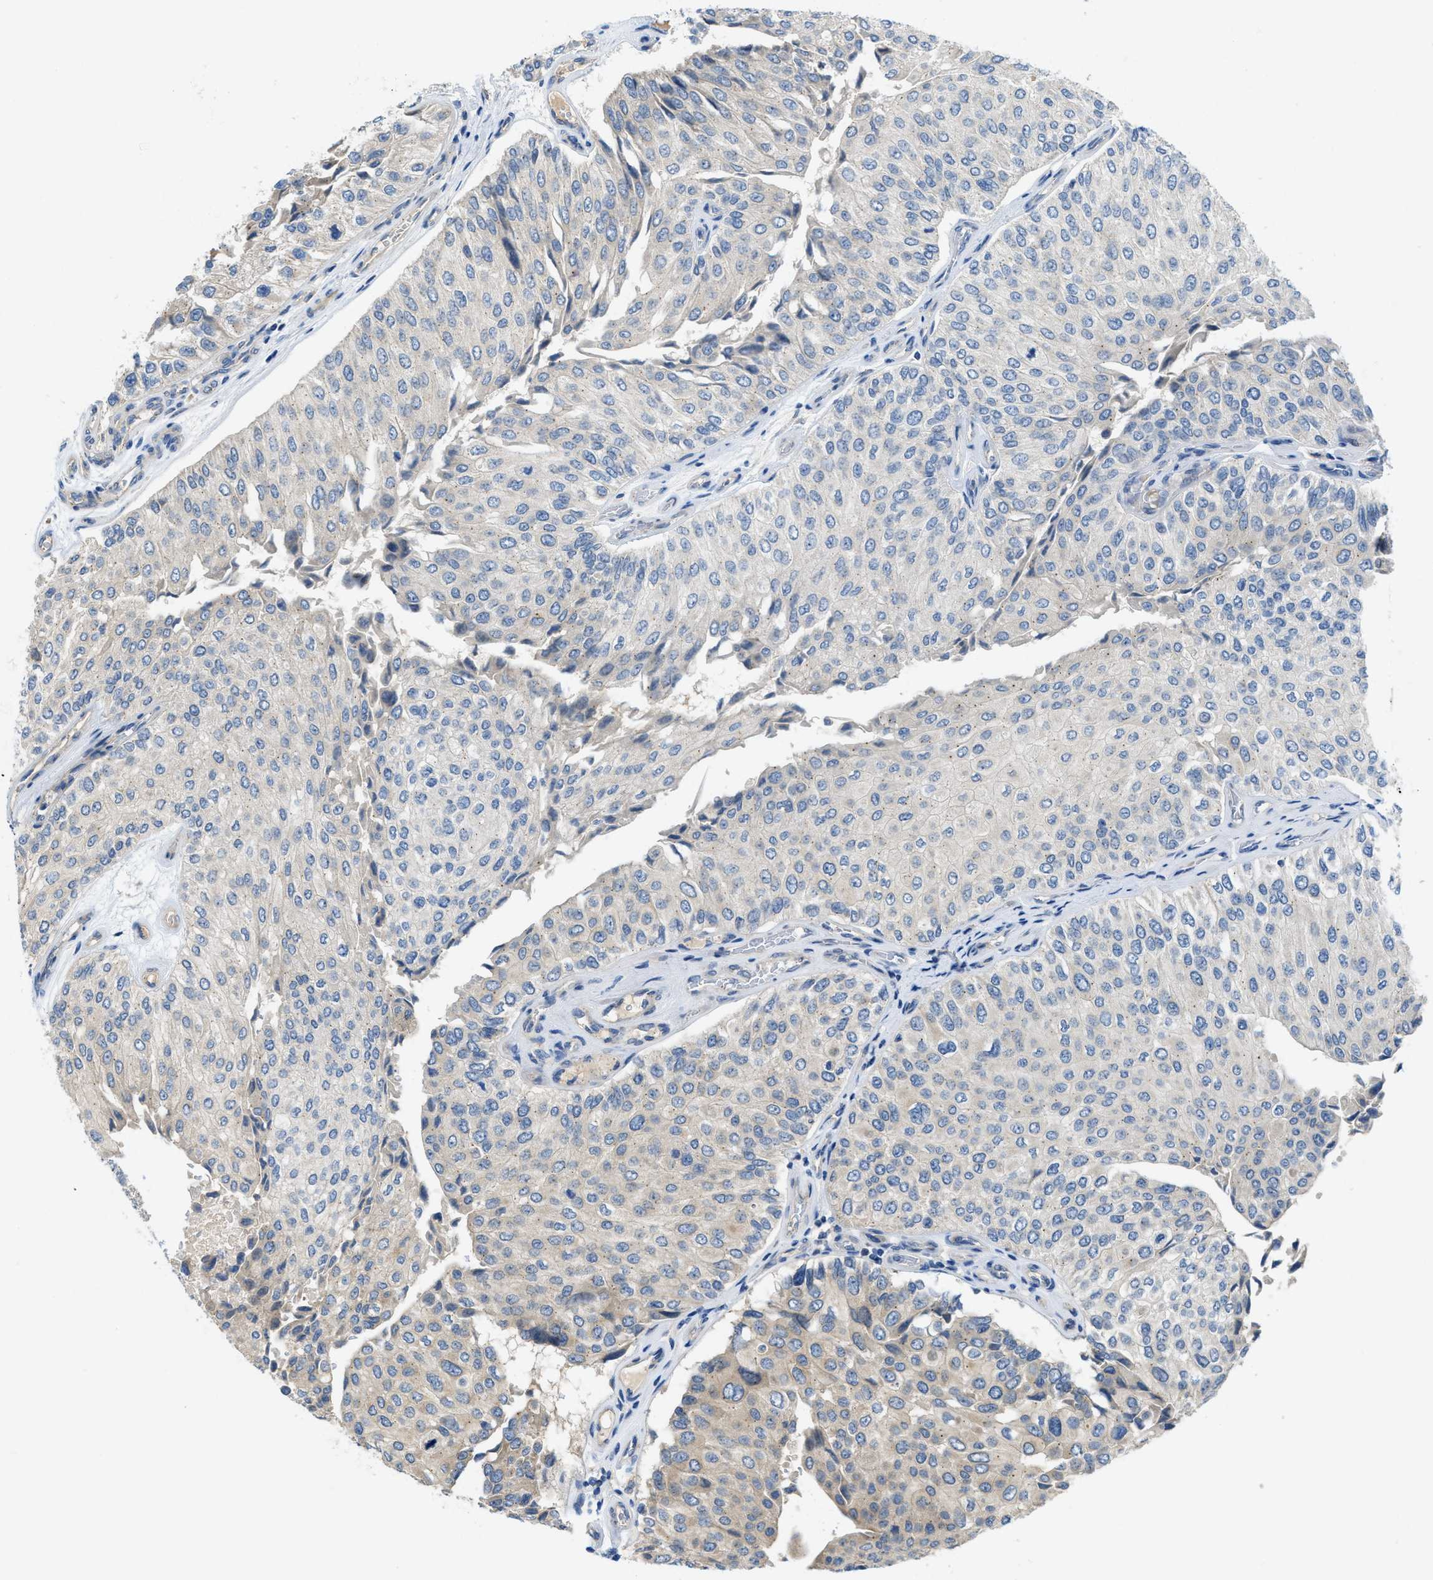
{"staining": {"intensity": "negative", "quantity": "none", "location": "none"}, "tissue": "urothelial cancer", "cell_type": "Tumor cells", "image_type": "cancer", "snomed": [{"axis": "morphology", "description": "Urothelial carcinoma, High grade"}, {"axis": "topography", "description": "Kidney"}, {"axis": "topography", "description": "Urinary bladder"}], "caption": "A high-resolution image shows immunohistochemistry (IHC) staining of urothelial cancer, which exhibits no significant staining in tumor cells.", "gene": "RIPK2", "patient": {"sex": "male", "age": 77}}